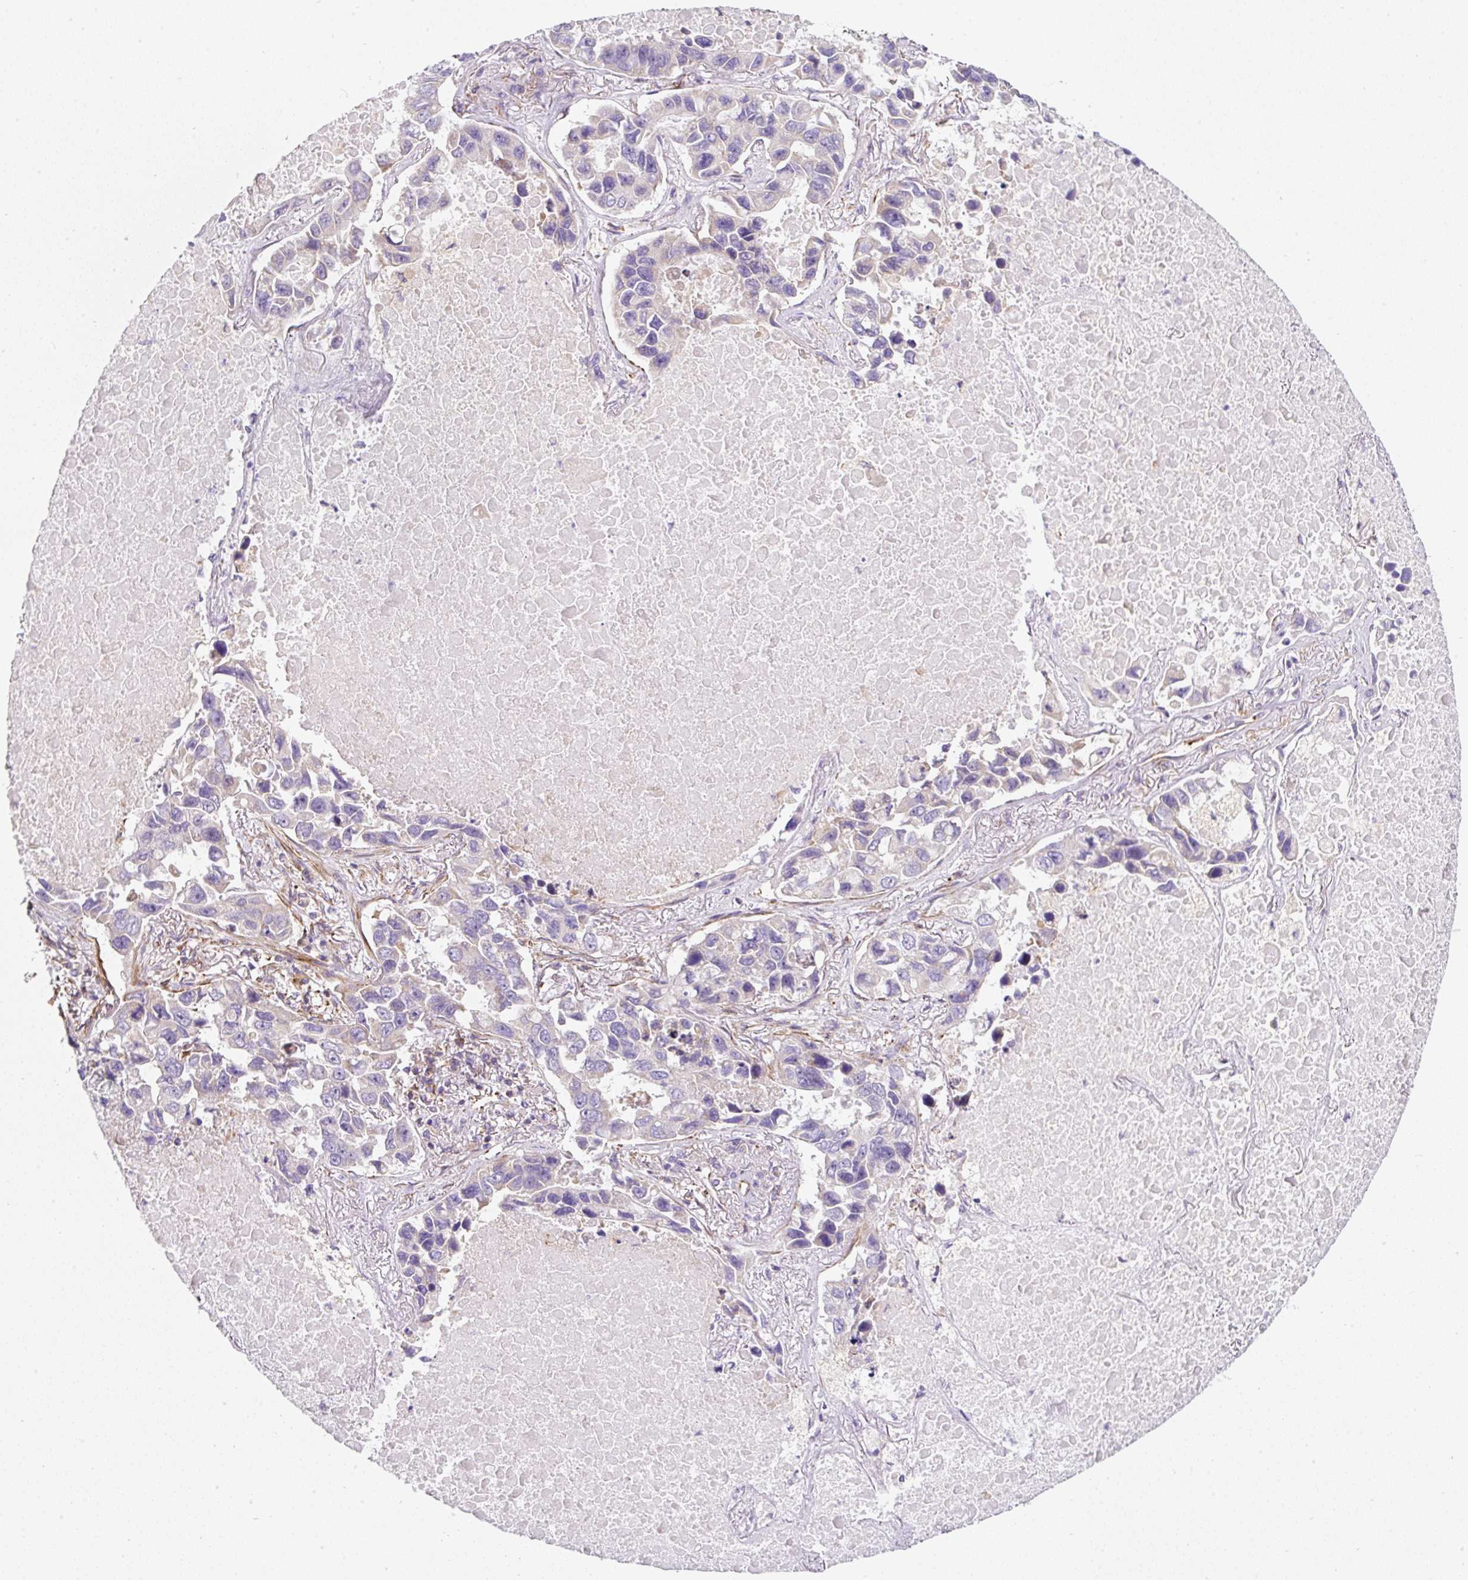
{"staining": {"intensity": "negative", "quantity": "none", "location": "none"}, "tissue": "lung cancer", "cell_type": "Tumor cells", "image_type": "cancer", "snomed": [{"axis": "morphology", "description": "Adenocarcinoma, NOS"}, {"axis": "topography", "description": "Lung"}], "caption": "This is a image of IHC staining of lung cancer (adenocarcinoma), which shows no expression in tumor cells.", "gene": "ERAP2", "patient": {"sex": "male", "age": 64}}